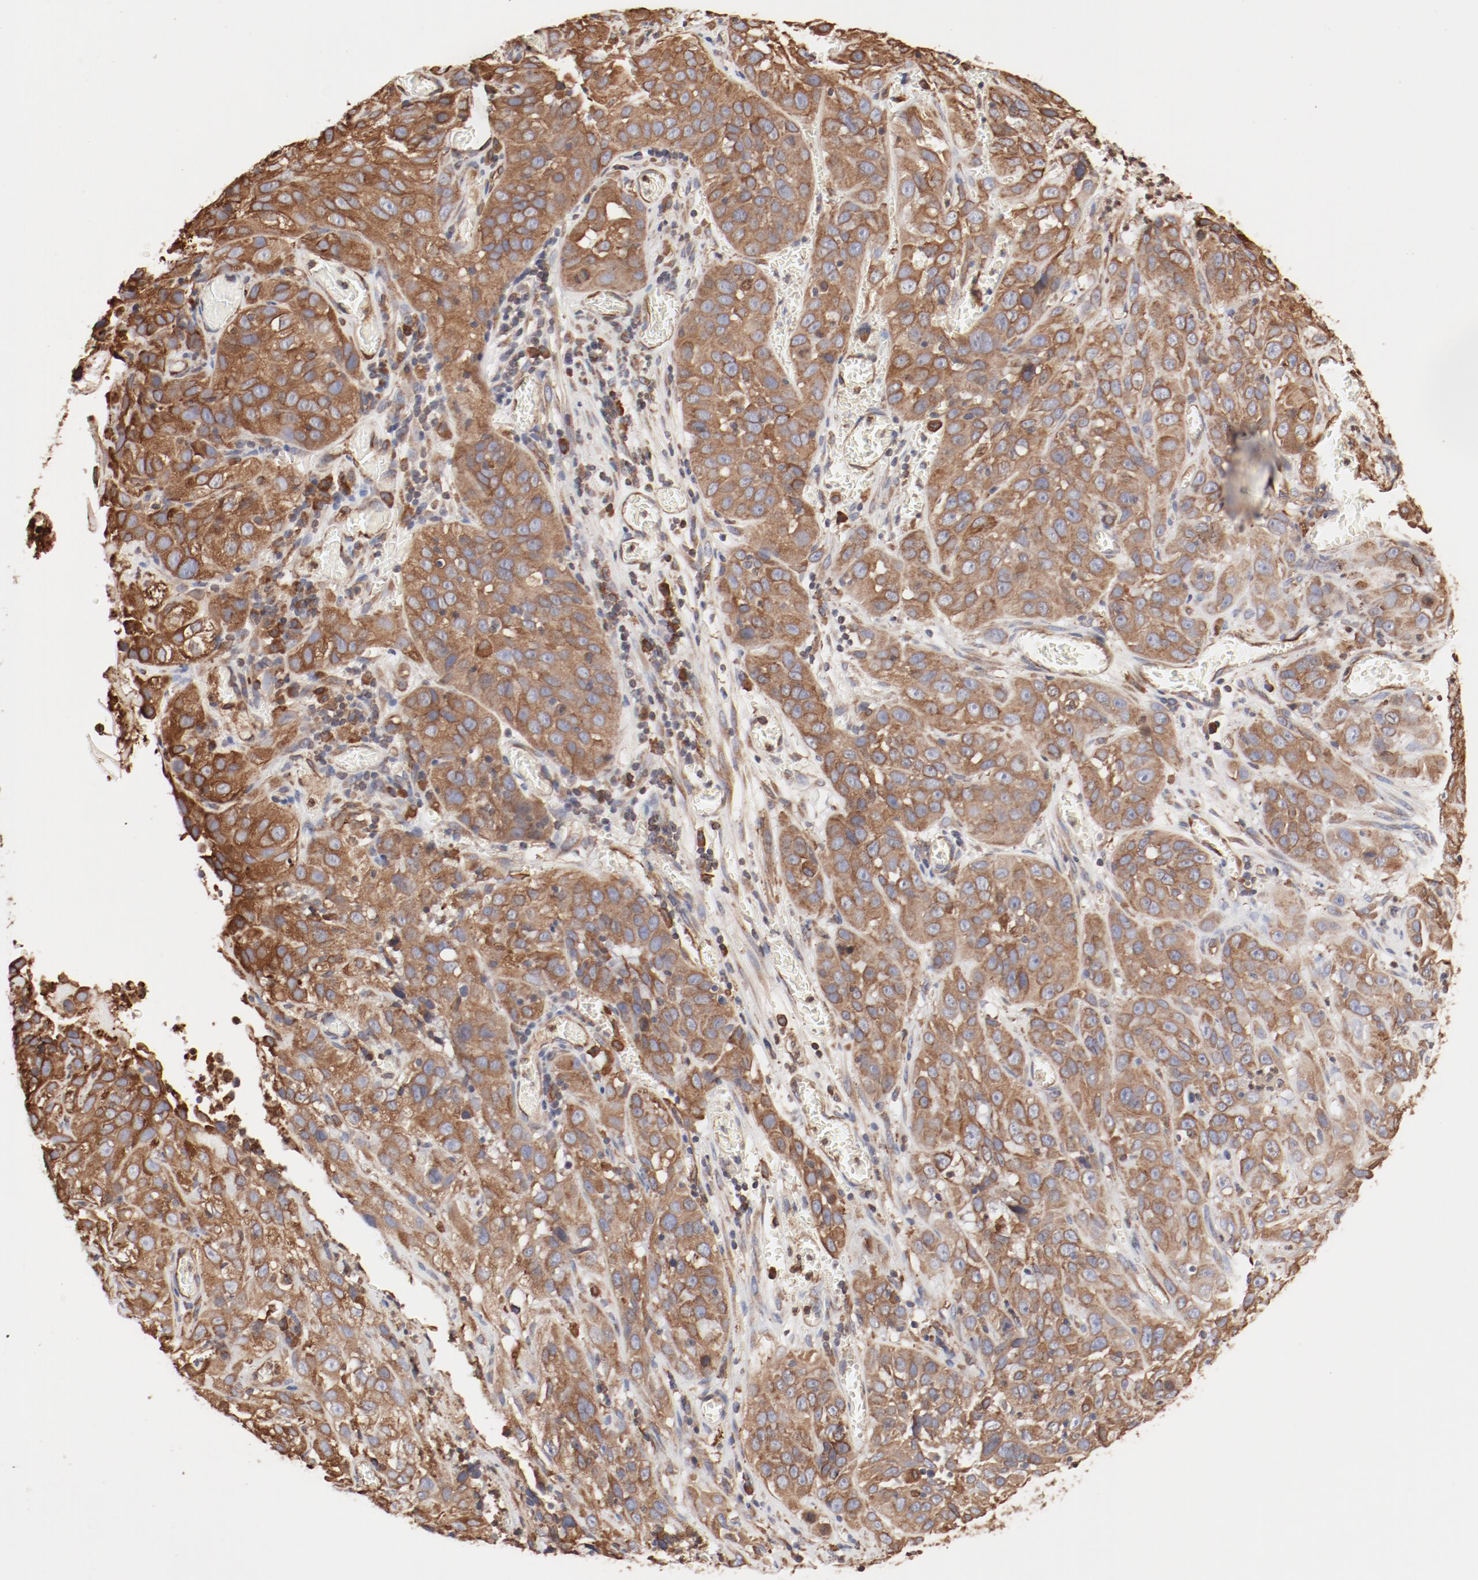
{"staining": {"intensity": "moderate", "quantity": ">75%", "location": "cytoplasmic/membranous"}, "tissue": "cervical cancer", "cell_type": "Tumor cells", "image_type": "cancer", "snomed": [{"axis": "morphology", "description": "Squamous cell carcinoma, NOS"}, {"axis": "topography", "description": "Cervix"}], "caption": "Cervical cancer was stained to show a protein in brown. There is medium levels of moderate cytoplasmic/membranous expression in about >75% of tumor cells. The protein of interest is shown in brown color, while the nuclei are stained blue.", "gene": "BCAP31", "patient": {"sex": "female", "age": 32}}